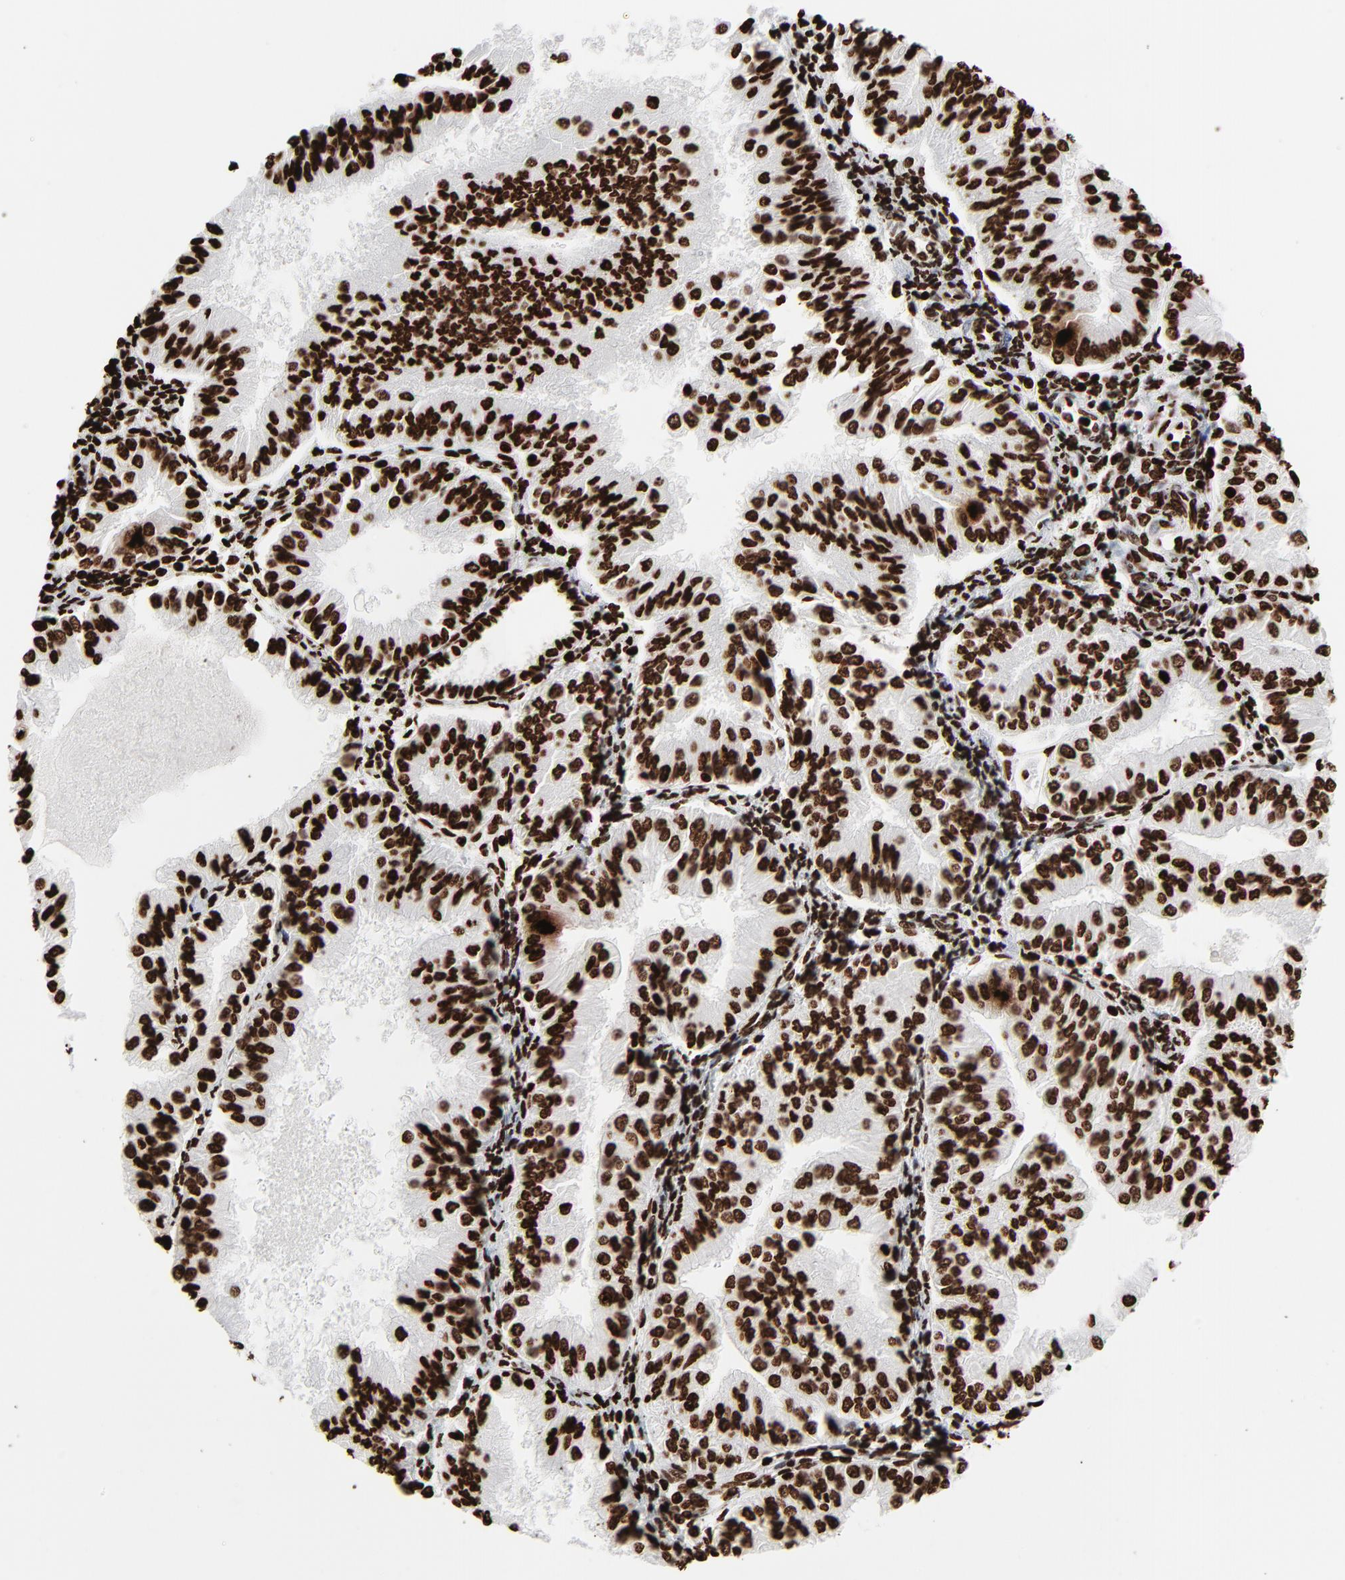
{"staining": {"intensity": "strong", "quantity": ">75%", "location": "nuclear"}, "tissue": "endometrial cancer", "cell_type": "Tumor cells", "image_type": "cancer", "snomed": [{"axis": "morphology", "description": "Adenocarcinoma, NOS"}, {"axis": "topography", "description": "Endometrium"}], "caption": "Brown immunohistochemical staining in human endometrial cancer (adenocarcinoma) demonstrates strong nuclear expression in about >75% of tumor cells.", "gene": "H3-4", "patient": {"sex": "female", "age": 53}}